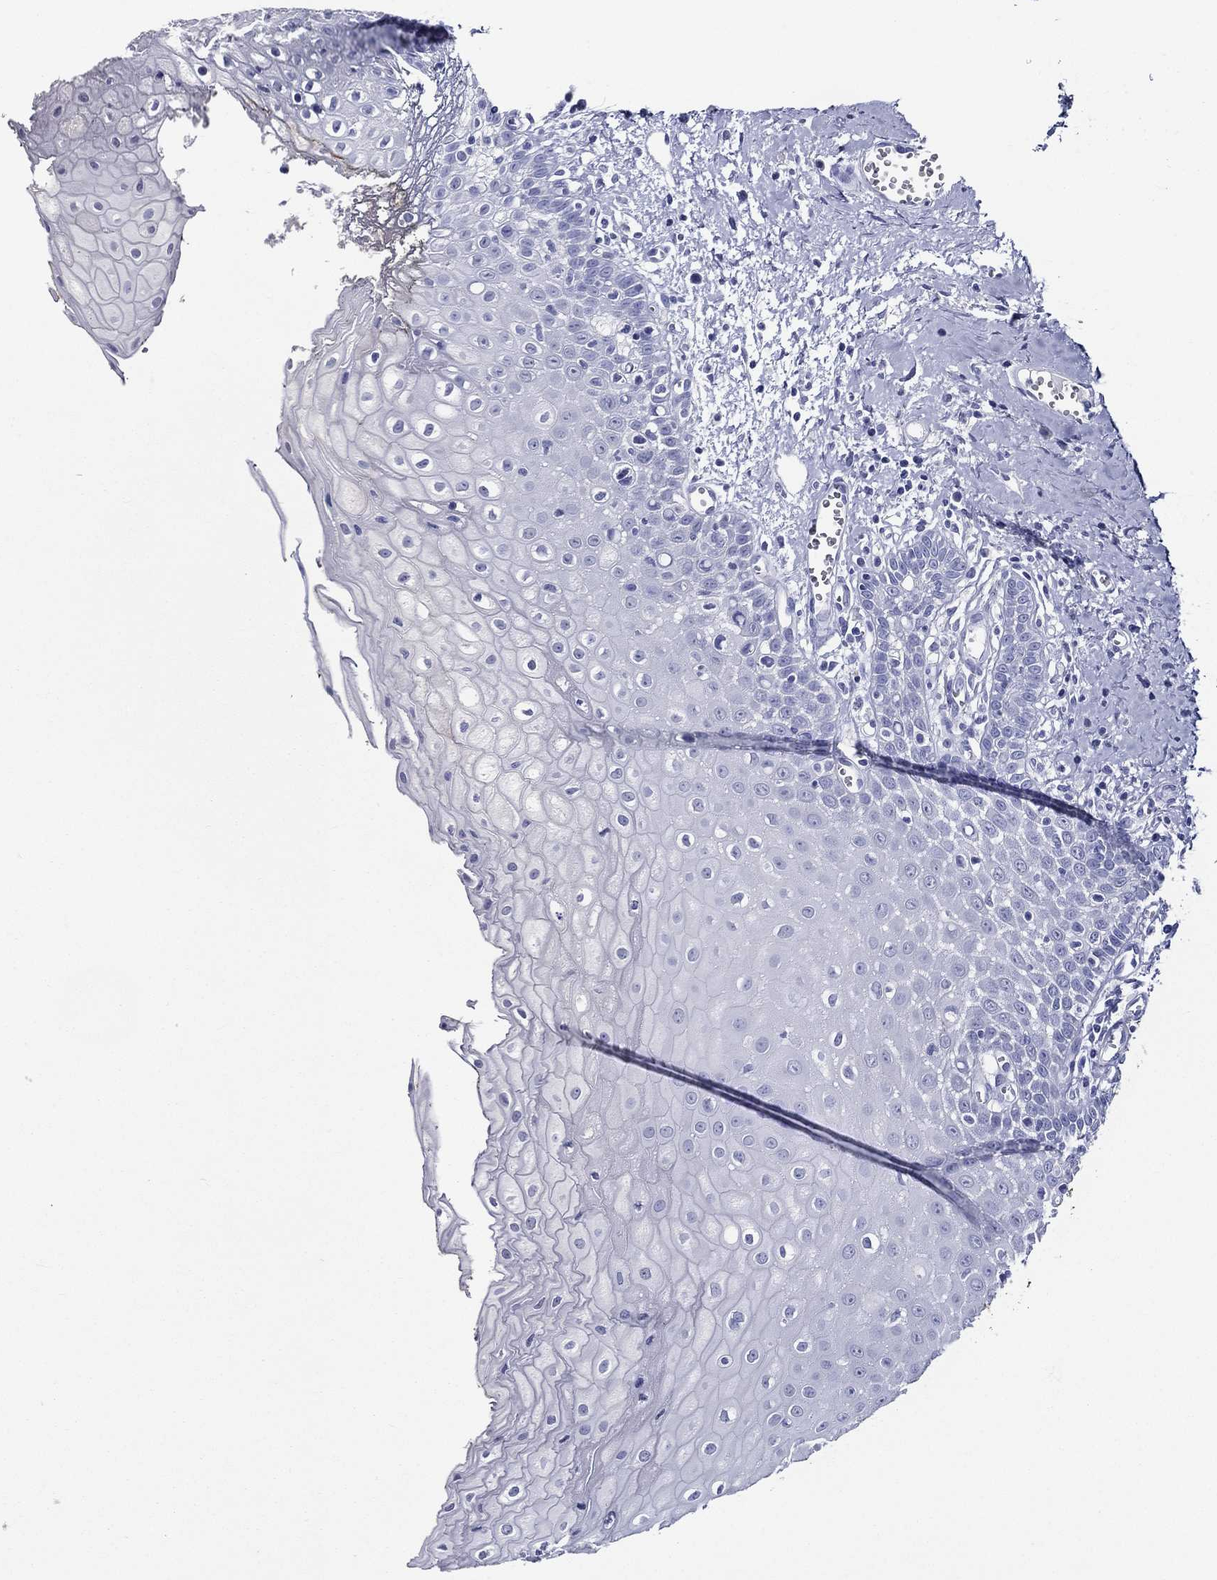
{"staining": {"intensity": "negative", "quantity": "none", "location": "none"}, "tissue": "oral mucosa", "cell_type": "Squamous epithelial cells", "image_type": "normal", "snomed": [{"axis": "morphology", "description": "Normal tissue, NOS"}, {"axis": "morphology", "description": "Squamous cell carcinoma, NOS"}, {"axis": "topography", "description": "Oral tissue"}, {"axis": "topography", "description": "Head-Neck"}], "caption": "IHC photomicrograph of unremarkable oral mucosa: human oral mucosa stained with DAB (3,3'-diaminobenzidine) exhibits no significant protein staining in squamous epithelial cells. (Brightfield microscopy of DAB (3,3'-diaminobenzidine) immunohistochemistry (IHC) at high magnification).", "gene": "ACE2", "patient": {"sex": "female", "age": 74}}